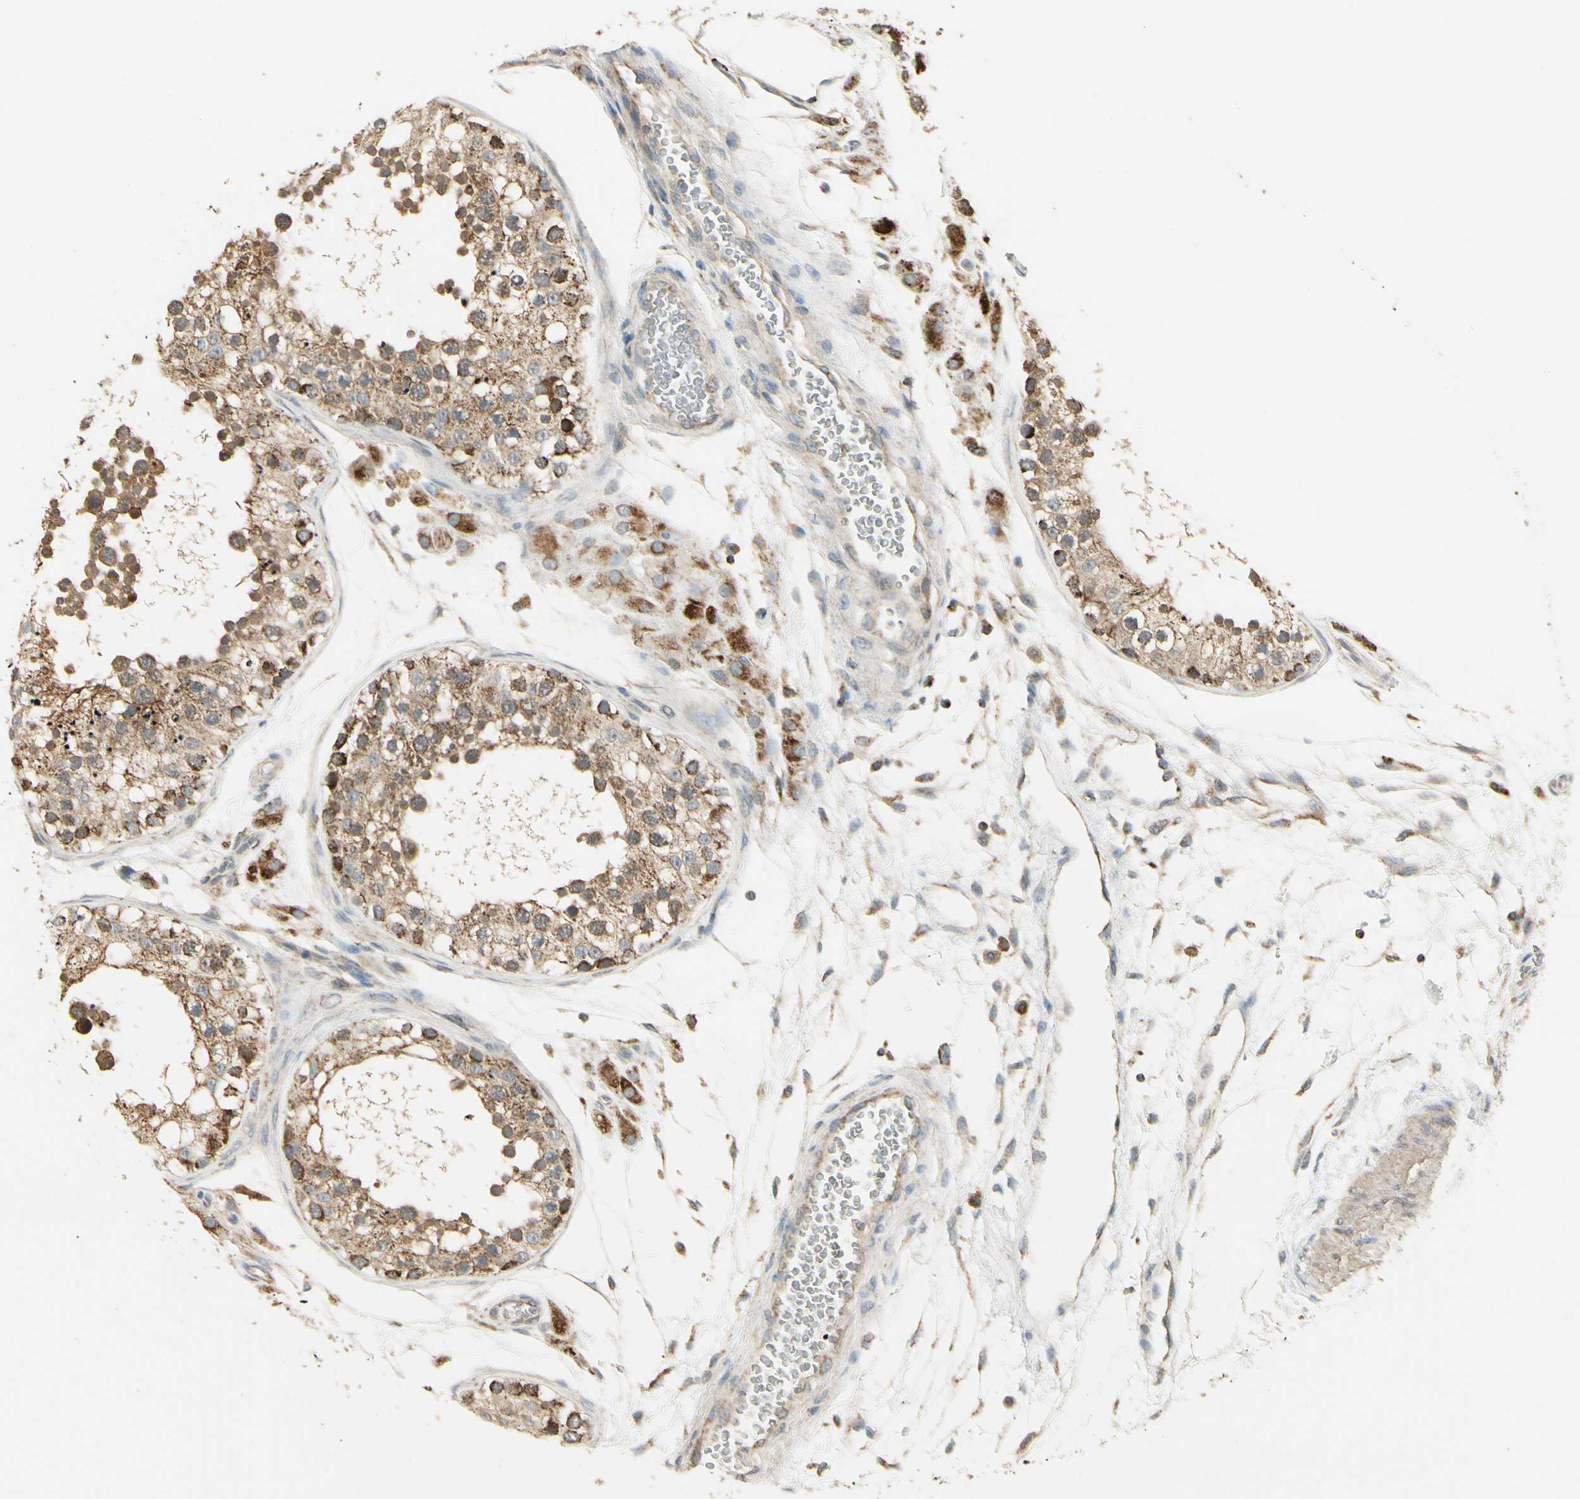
{"staining": {"intensity": "moderate", "quantity": ">75%", "location": "cytoplasmic/membranous"}, "tissue": "testis", "cell_type": "Cells in seminiferous ducts", "image_type": "normal", "snomed": [{"axis": "morphology", "description": "Normal tissue, NOS"}, {"axis": "topography", "description": "Testis"}], "caption": "Cells in seminiferous ducts reveal medium levels of moderate cytoplasmic/membranous expression in about >75% of cells in benign testis.", "gene": "EPHB3", "patient": {"sex": "male", "age": 26}}